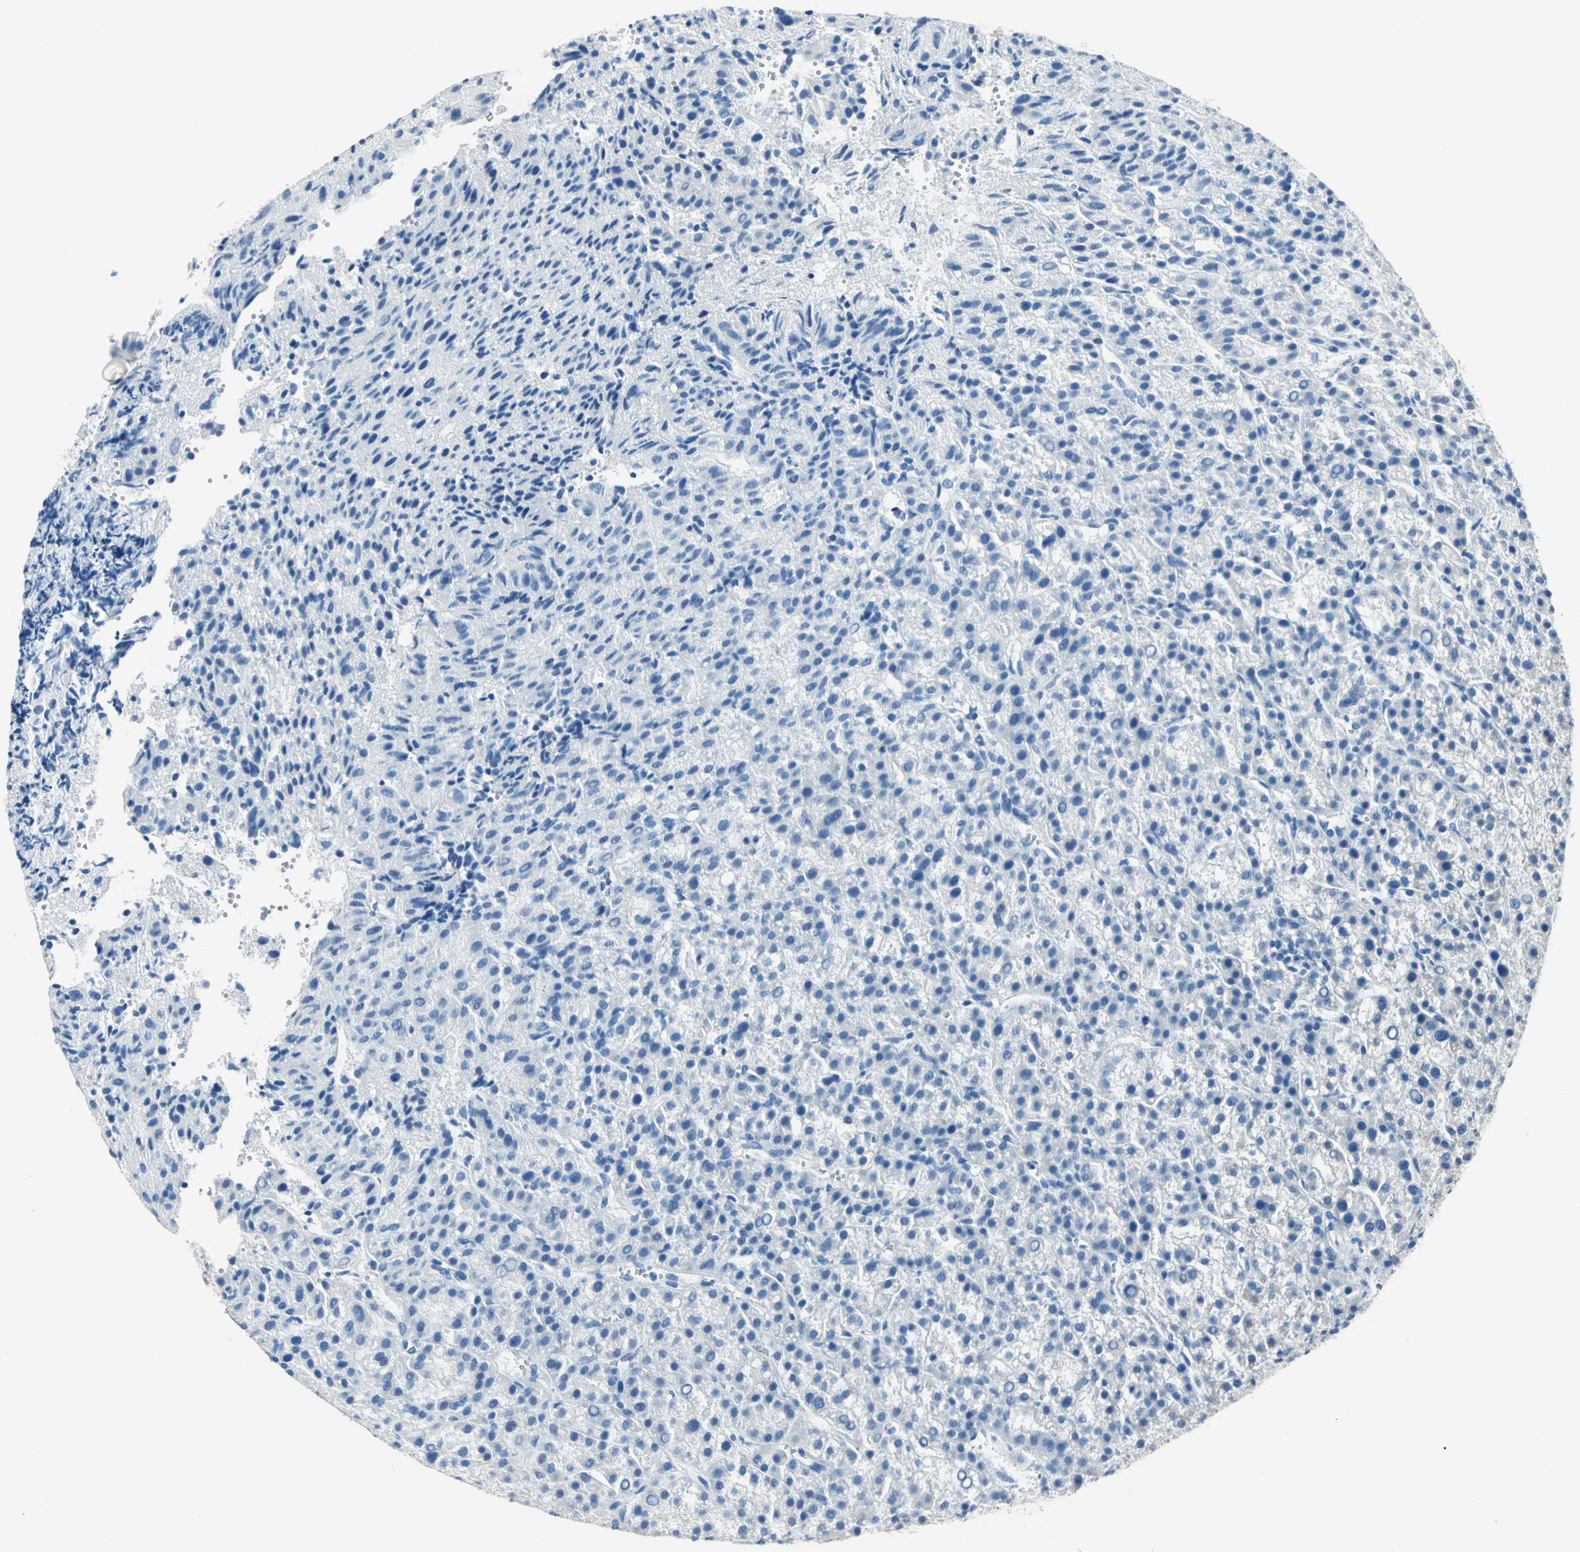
{"staining": {"intensity": "negative", "quantity": "none", "location": "none"}, "tissue": "liver cancer", "cell_type": "Tumor cells", "image_type": "cancer", "snomed": [{"axis": "morphology", "description": "Carcinoma, Hepatocellular, NOS"}, {"axis": "topography", "description": "Liver"}], "caption": "Tumor cells are negative for brown protein staining in hepatocellular carcinoma (liver). The staining is performed using DAB brown chromogen with nuclei counter-stained in using hematoxylin.", "gene": "MUC4", "patient": {"sex": "female", "age": 58}}